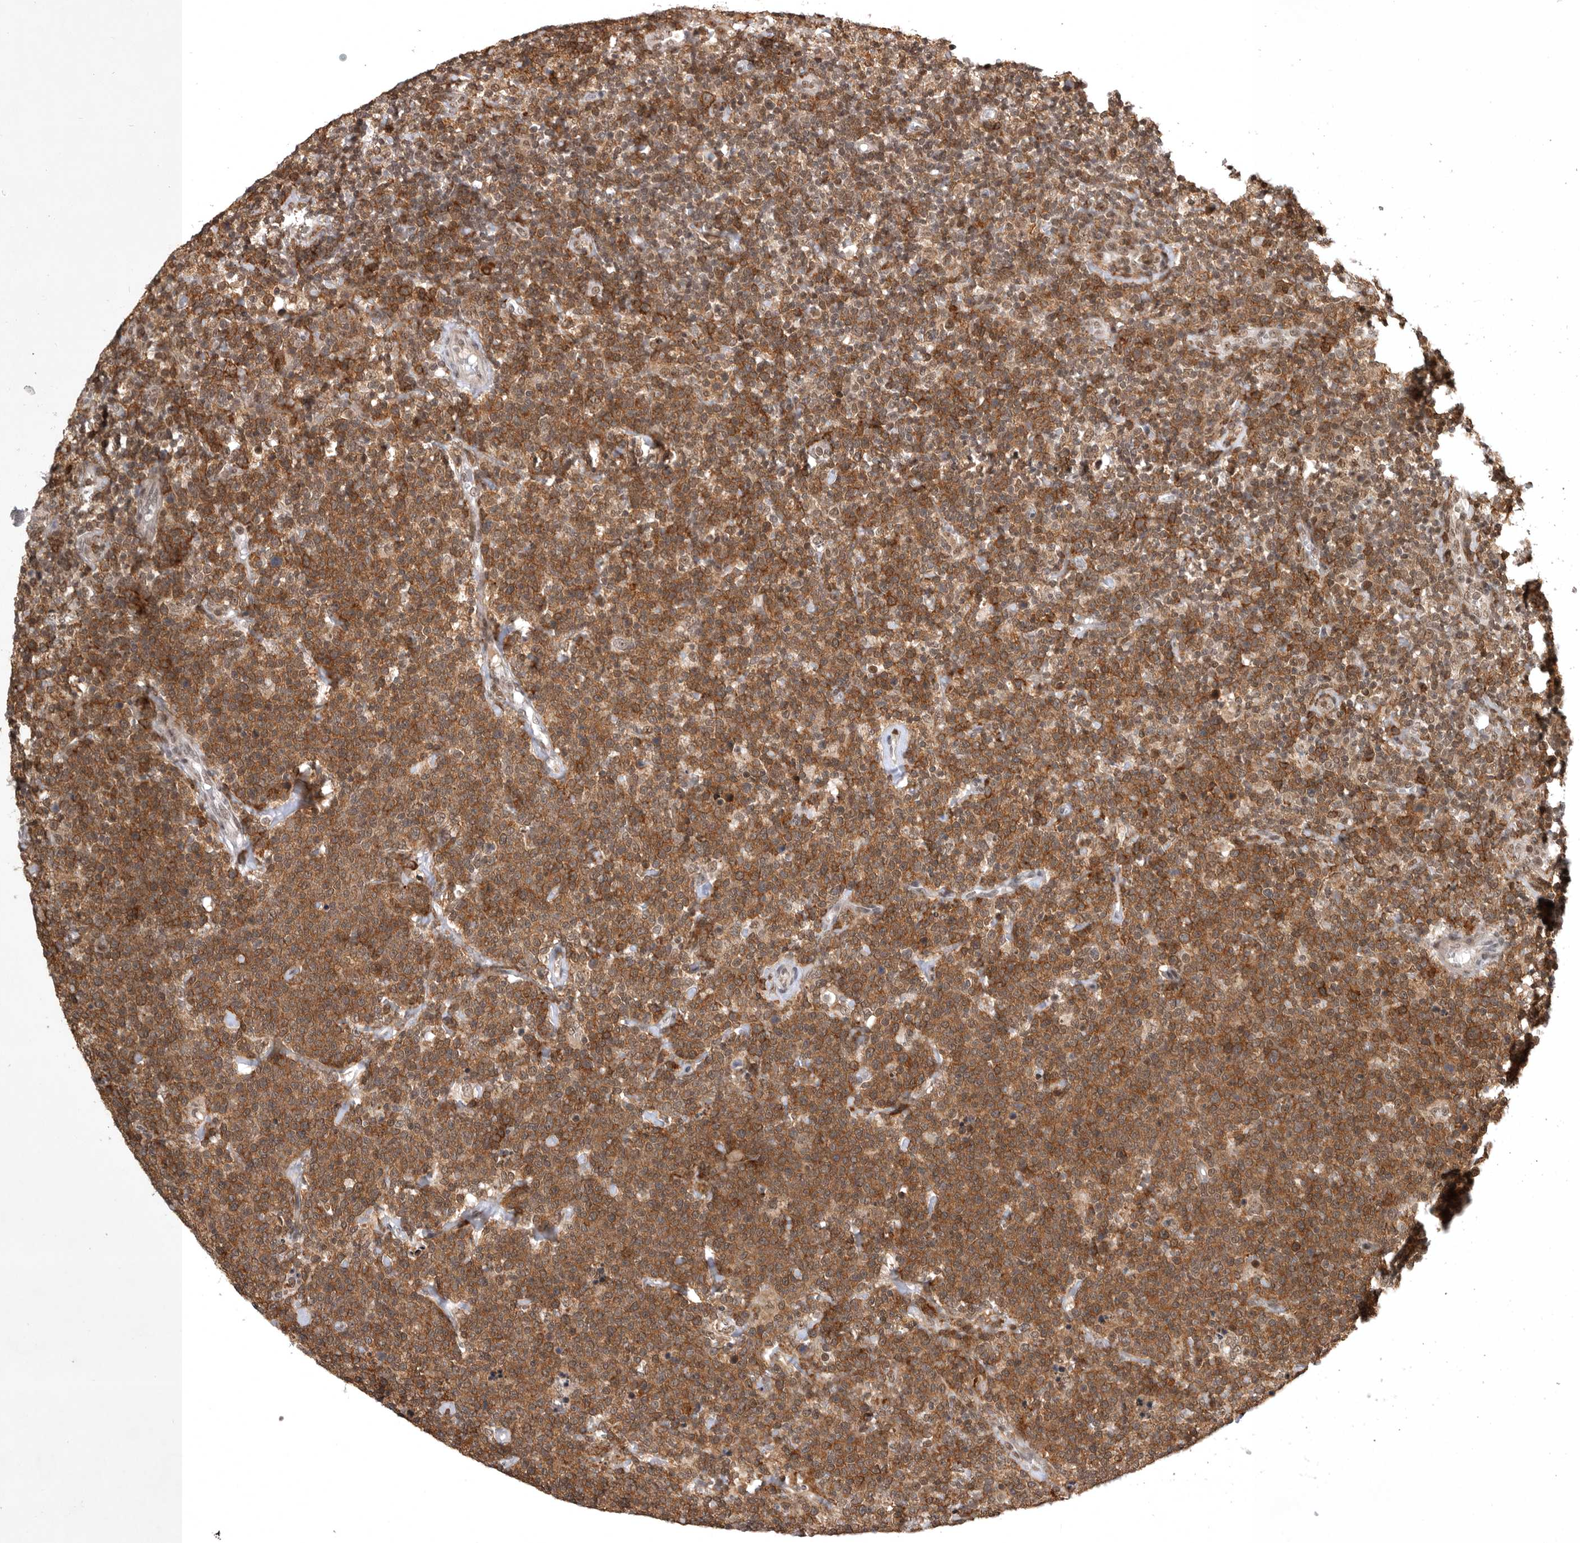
{"staining": {"intensity": "moderate", "quantity": ">75%", "location": "cytoplasmic/membranous"}, "tissue": "lymphoma", "cell_type": "Tumor cells", "image_type": "cancer", "snomed": [{"axis": "morphology", "description": "Malignant lymphoma, non-Hodgkin's type, High grade"}, {"axis": "topography", "description": "Lymph node"}], "caption": "The immunohistochemical stain highlights moderate cytoplasmic/membranous positivity in tumor cells of high-grade malignant lymphoma, non-Hodgkin's type tissue.", "gene": "CBLL1", "patient": {"sex": "male", "age": 61}}